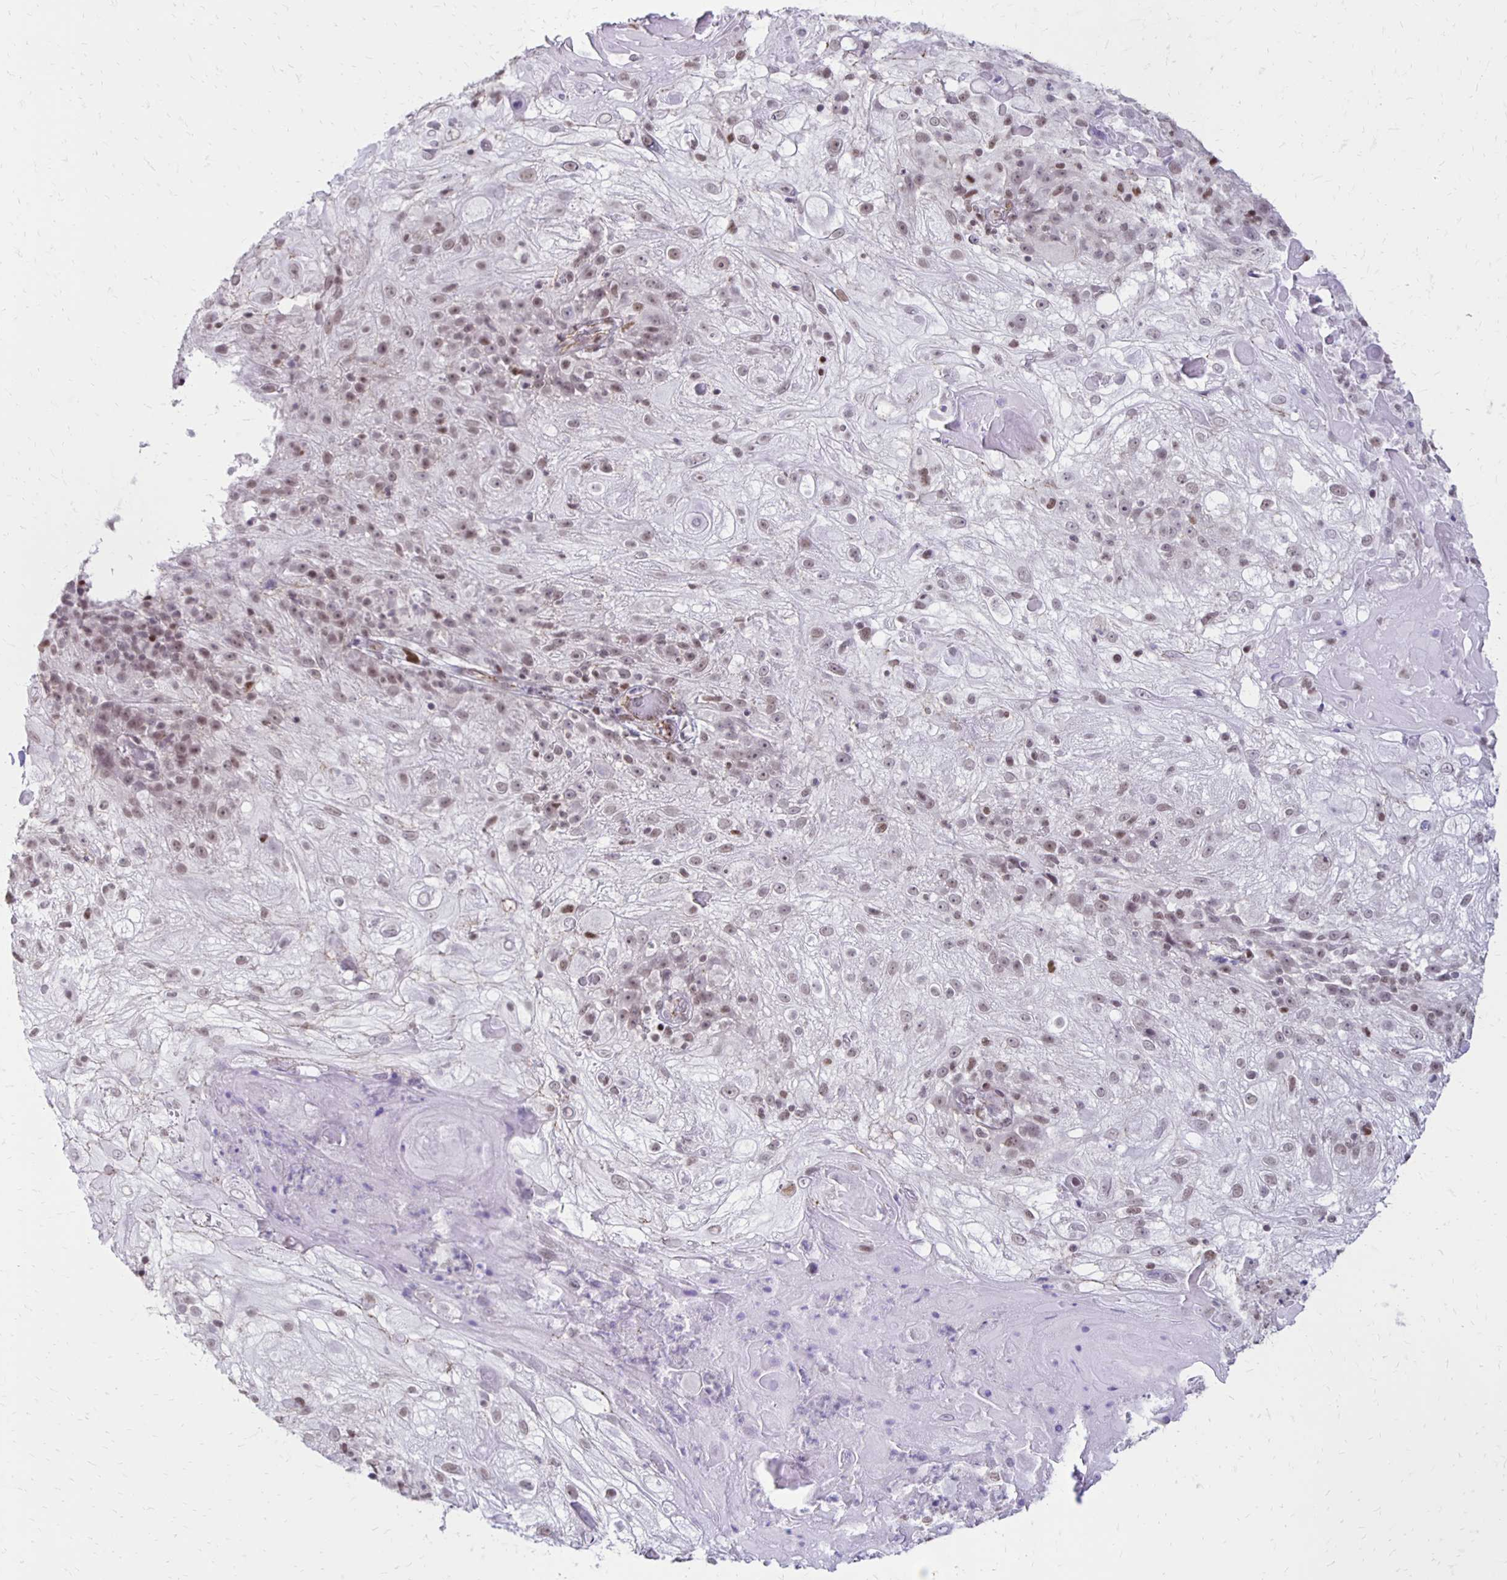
{"staining": {"intensity": "weak", "quantity": "25%-75%", "location": "nuclear"}, "tissue": "skin cancer", "cell_type": "Tumor cells", "image_type": "cancer", "snomed": [{"axis": "morphology", "description": "Normal tissue, NOS"}, {"axis": "morphology", "description": "Squamous cell carcinoma, NOS"}, {"axis": "topography", "description": "Skin"}], "caption": "Skin cancer (squamous cell carcinoma) stained with immunohistochemistry exhibits weak nuclear expression in approximately 25%-75% of tumor cells.", "gene": "DDB2", "patient": {"sex": "female", "age": 83}}